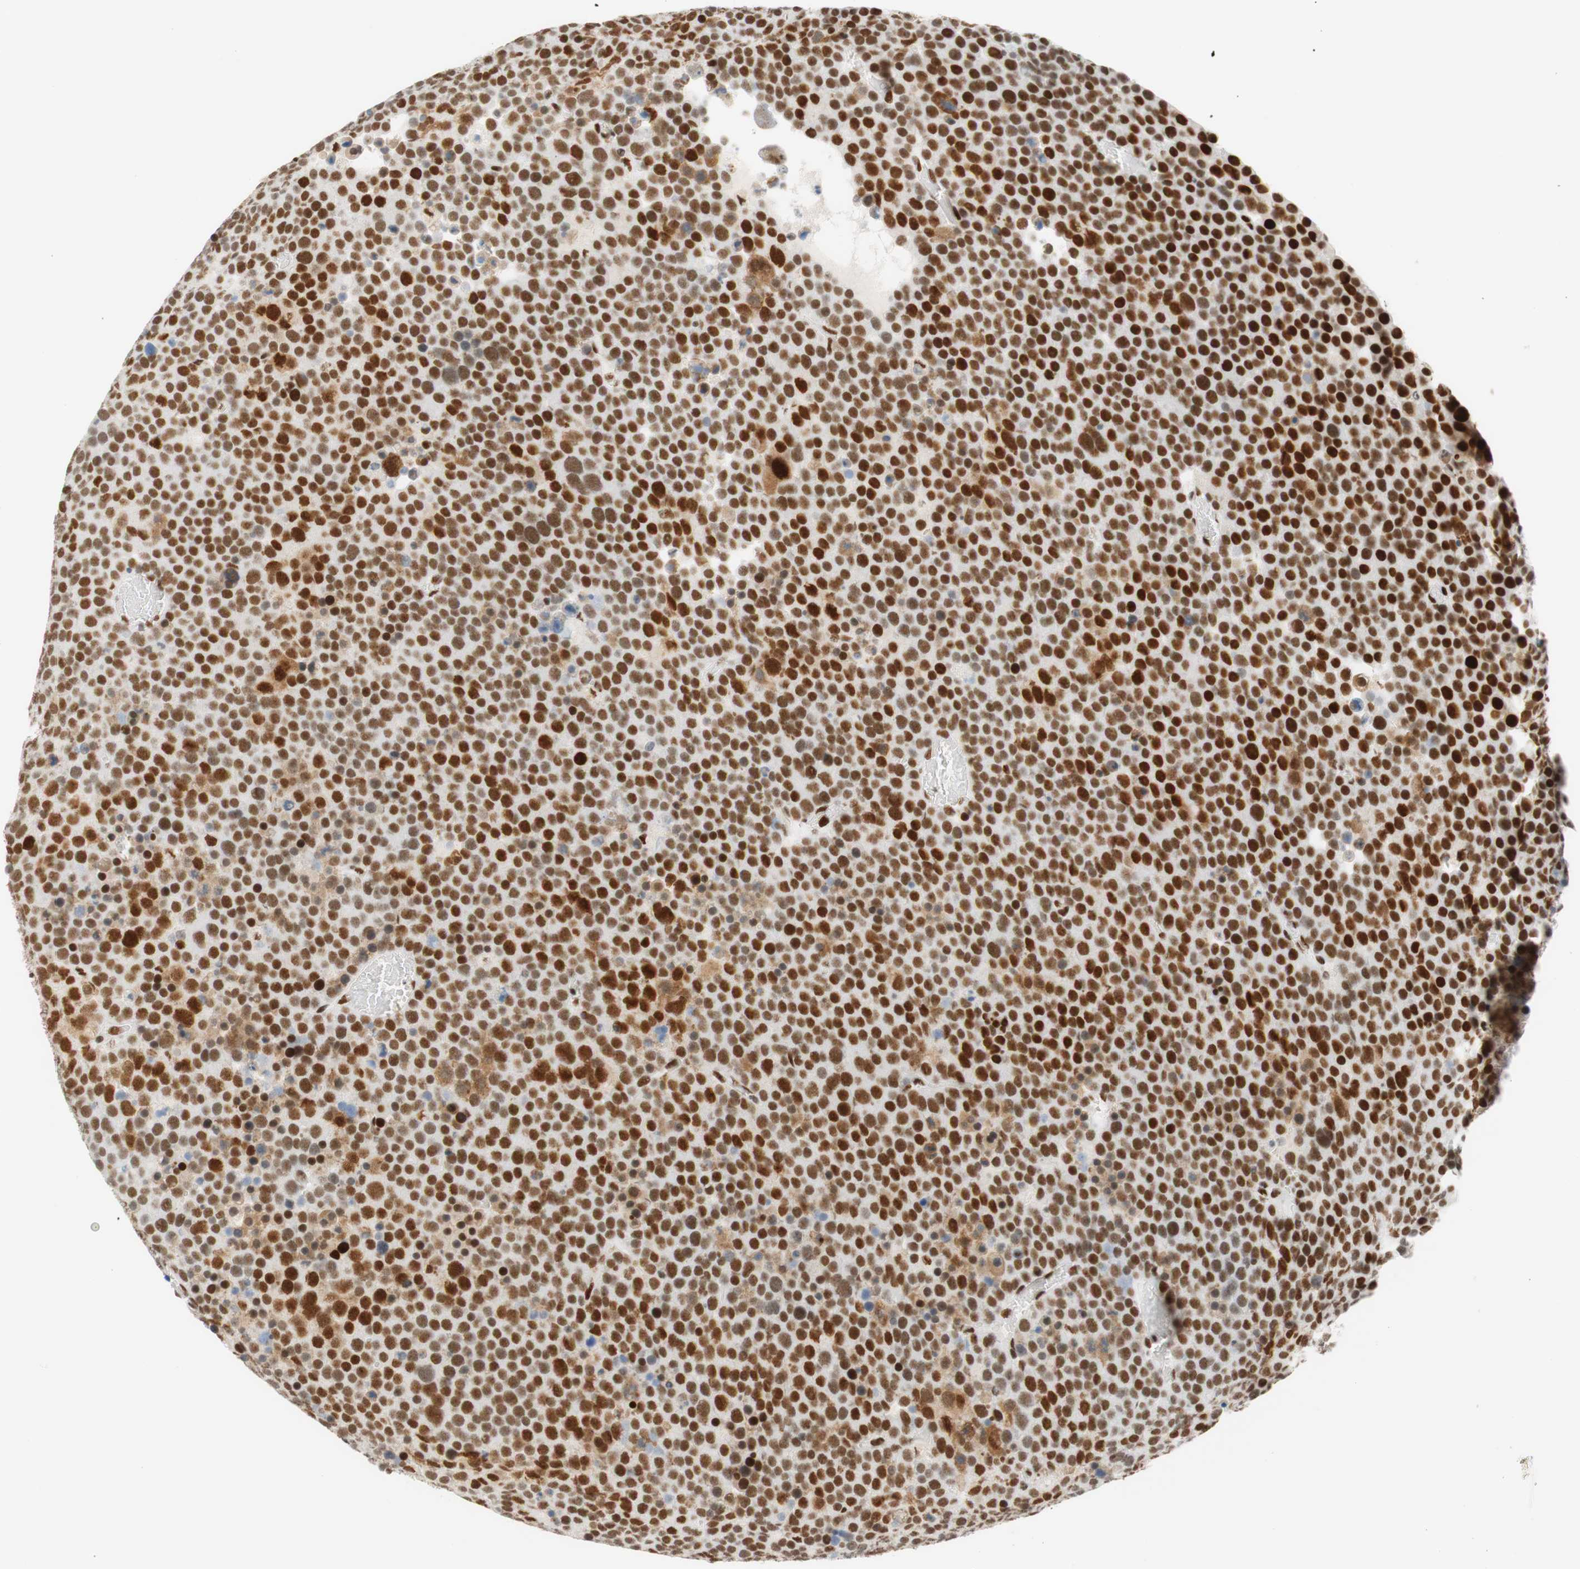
{"staining": {"intensity": "strong", "quantity": ">75%", "location": "nuclear"}, "tissue": "testis cancer", "cell_type": "Tumor cells", "image_type": "cancer", "snomed": [{"axis": "morphology", "description": "Seminoma, NOS"}, {"axis": "topography", "description": "Testis"}], "caption": "Strong nuclear staining is identified in approximately >75% of tumor cells in testis seminoma.", "gene": "RNF20", "patient": {"sex": "male", "age": 71}}